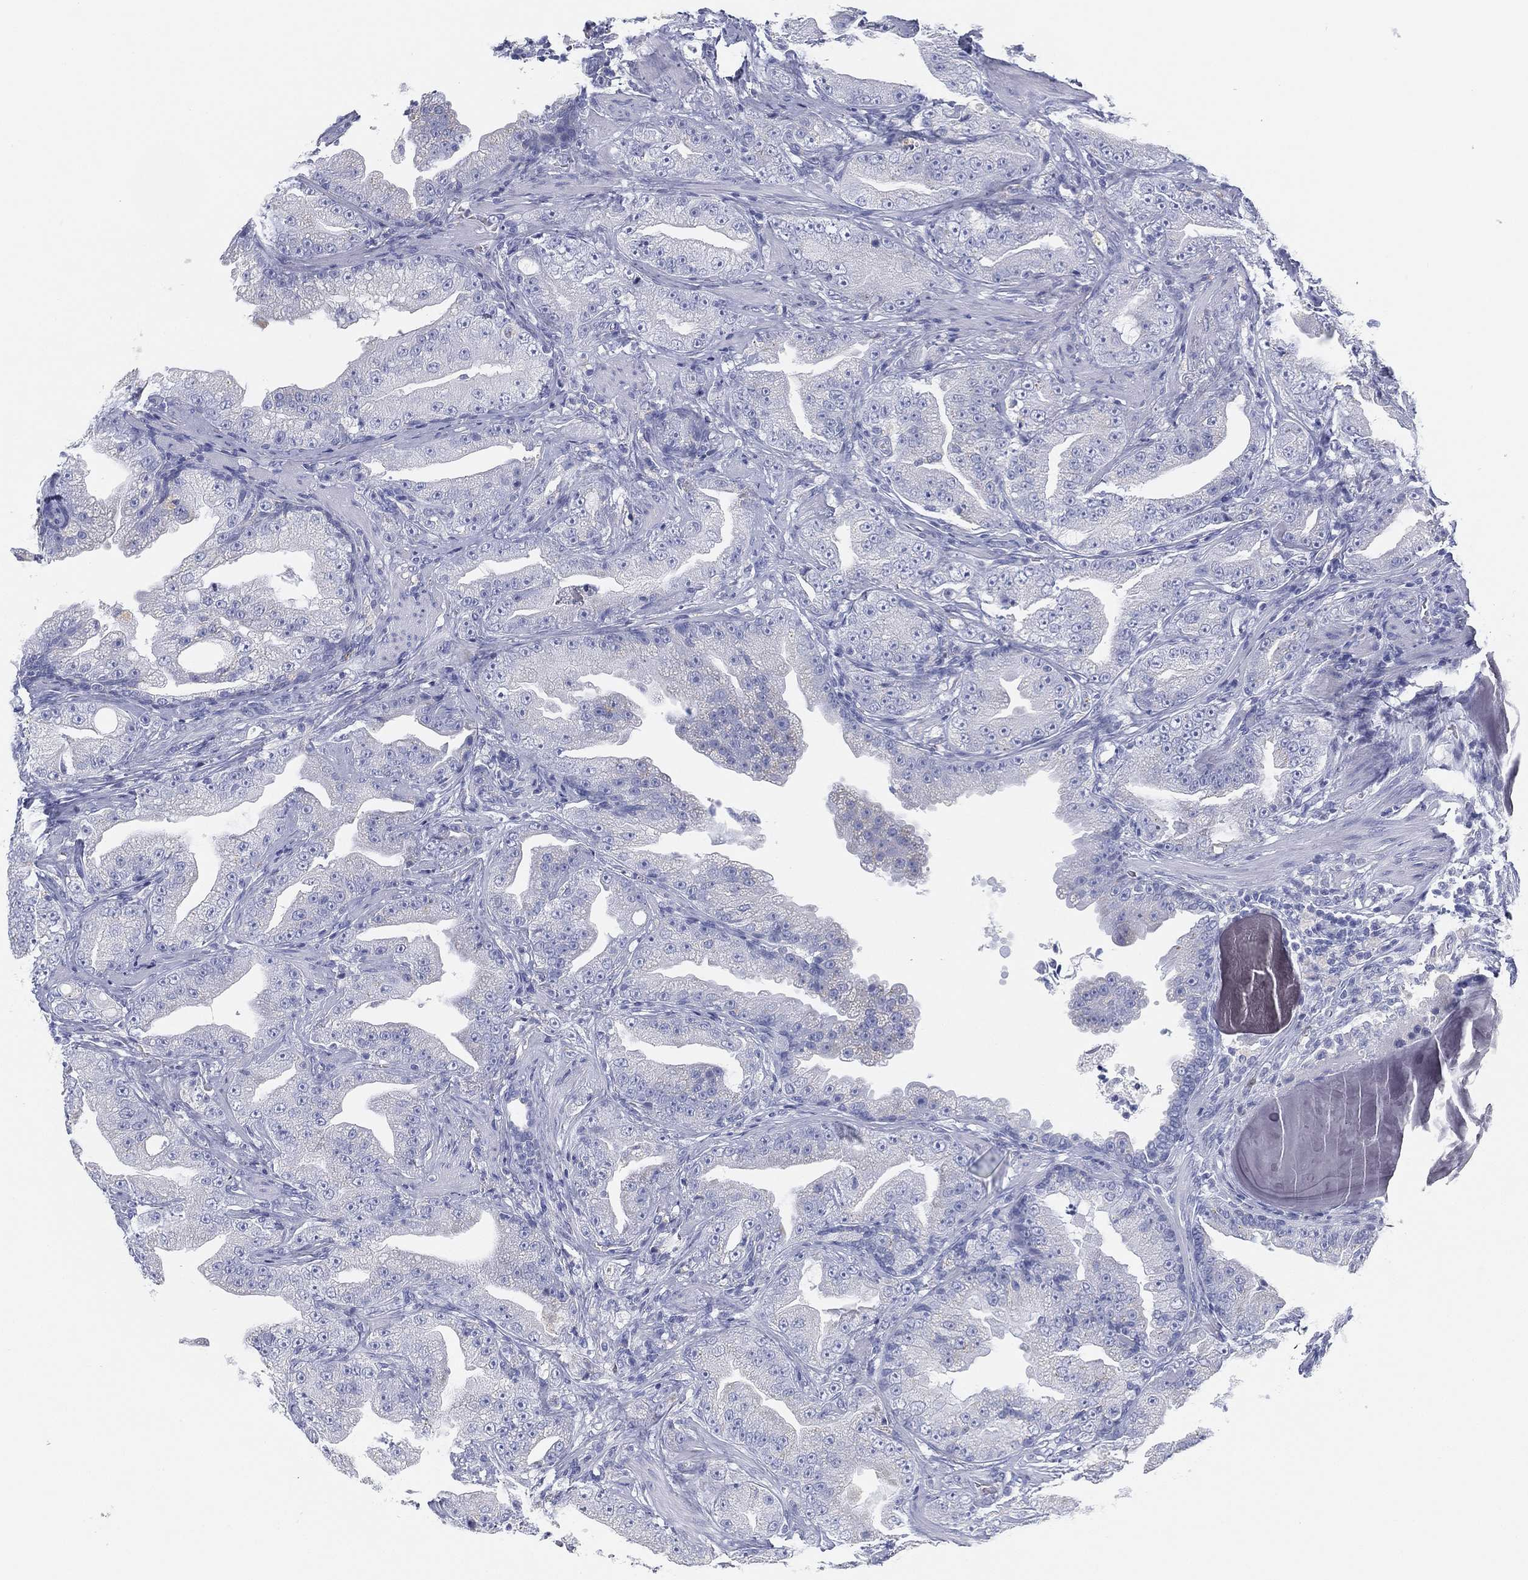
{"staining": {"intensity": "negative", "quantity": "none", "location": "none"}, "tissue": "prostate cancer", "cell_type": "Tumor cells", "image_type": "cancer", "snomed": [{"axis": "morphology", "description": "Adenocarcinoma, Low grade"}, {"axis": "topography", "description": "Prostate"}], "caption": "A micrograph of prostate adenocarcinoma (low-grade) stained for a protein displays no brown staining in tumor cells.", "gene": "GPR61", "patient": {"sex": "male", "age": 62}}